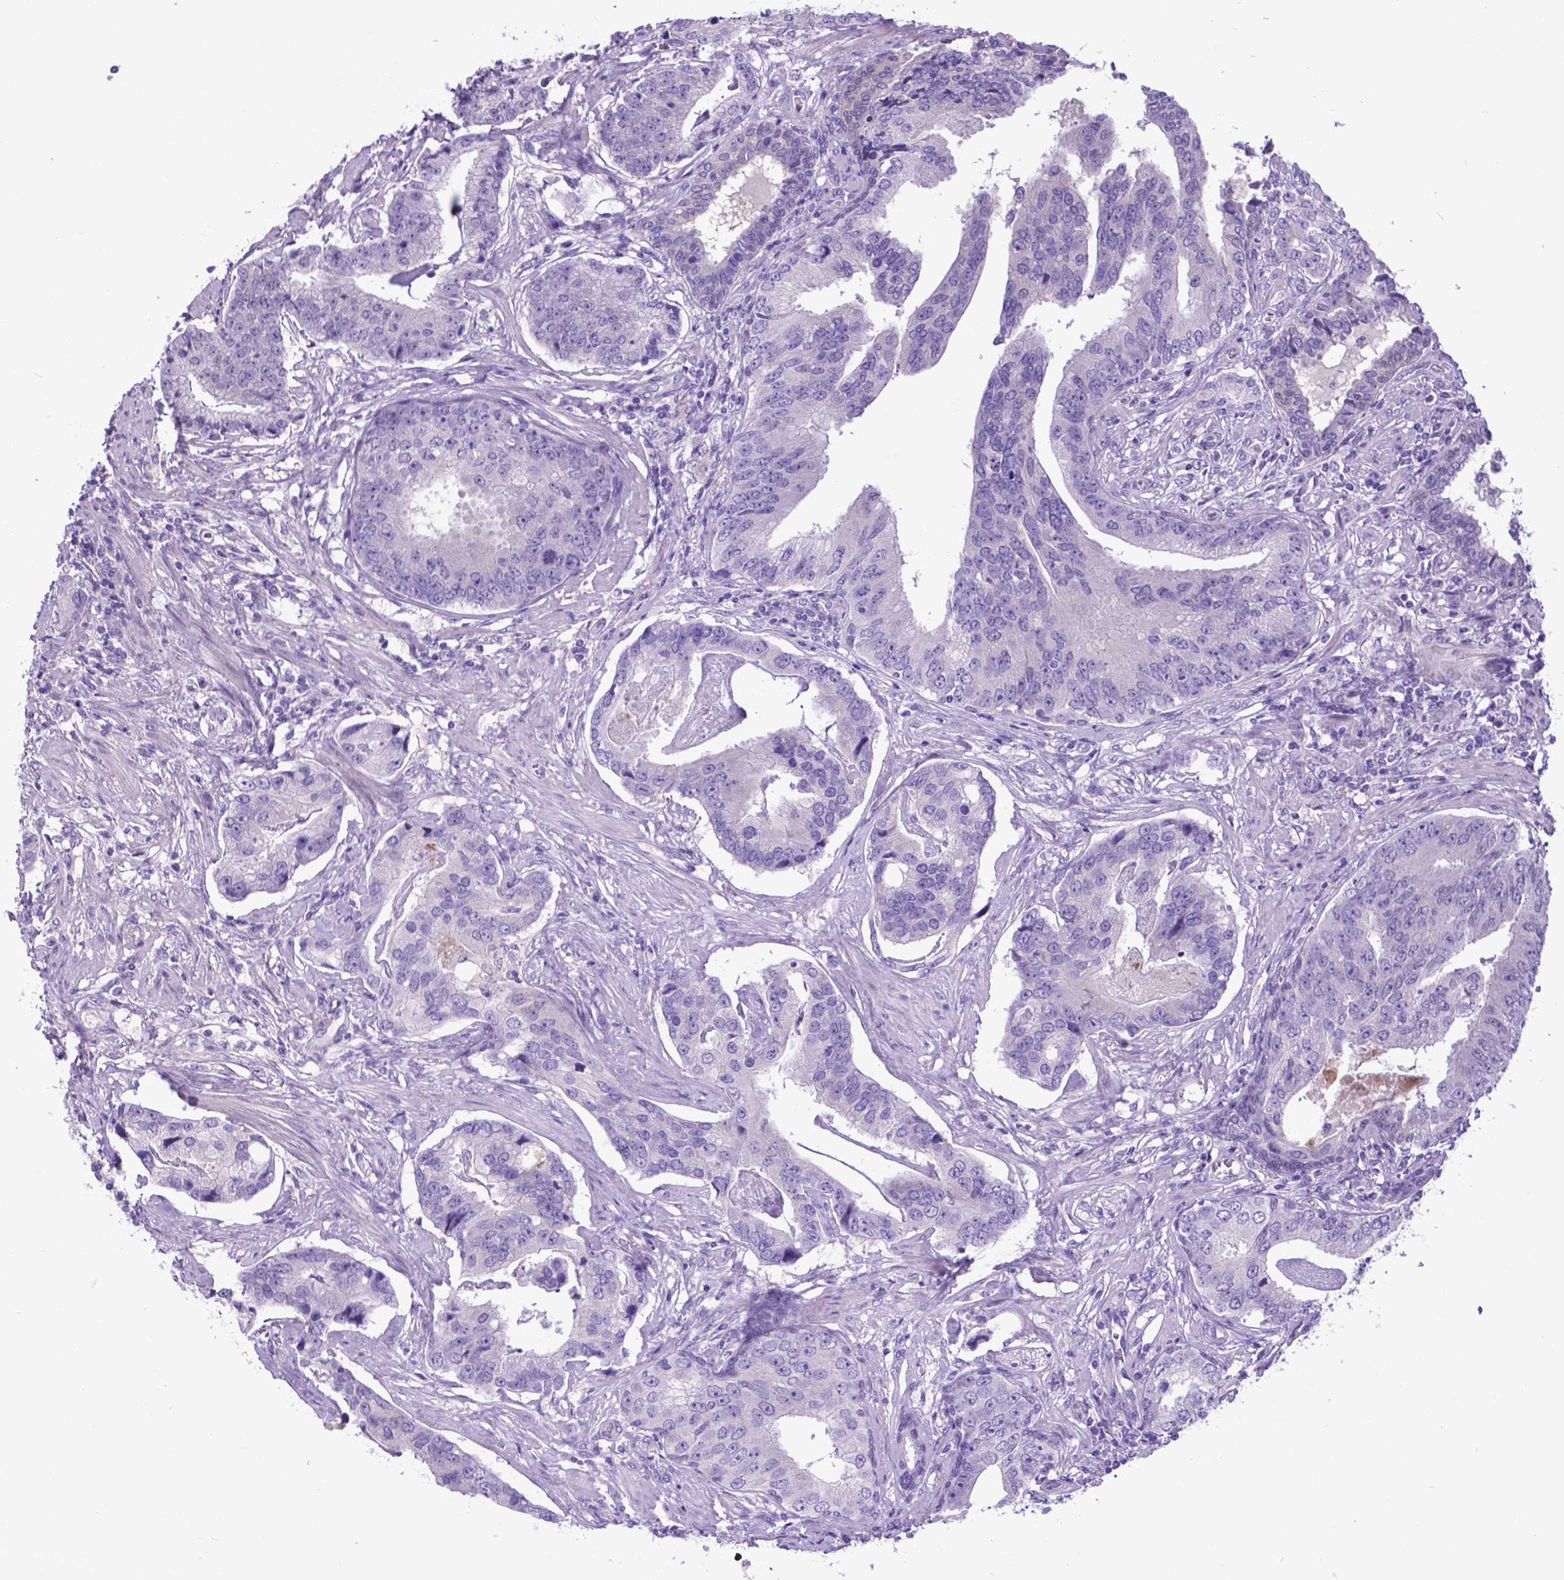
{"staining": {"intensity": "moderate", "quantity": "<25%", "location": "cytoplasmic/membranous"}, "tissue": "prostate cancer", "cell_type": "Tumor cells", "image_type": "cancer", "snomed": [{"axis": "morphology", "description": "Adenocarcinoma, NOS"}, {"axis": "topography", "description": "Prostate"}], "caption": "Prostate cancer (adenocarcinoma) stained for a protein (brown) reveals moderate cytoplasmic/membranous positive positivity in approximately <25% of tumor cells.", "gene": "ADRA2B", "patient": {"sex": "male", "age": 64}}